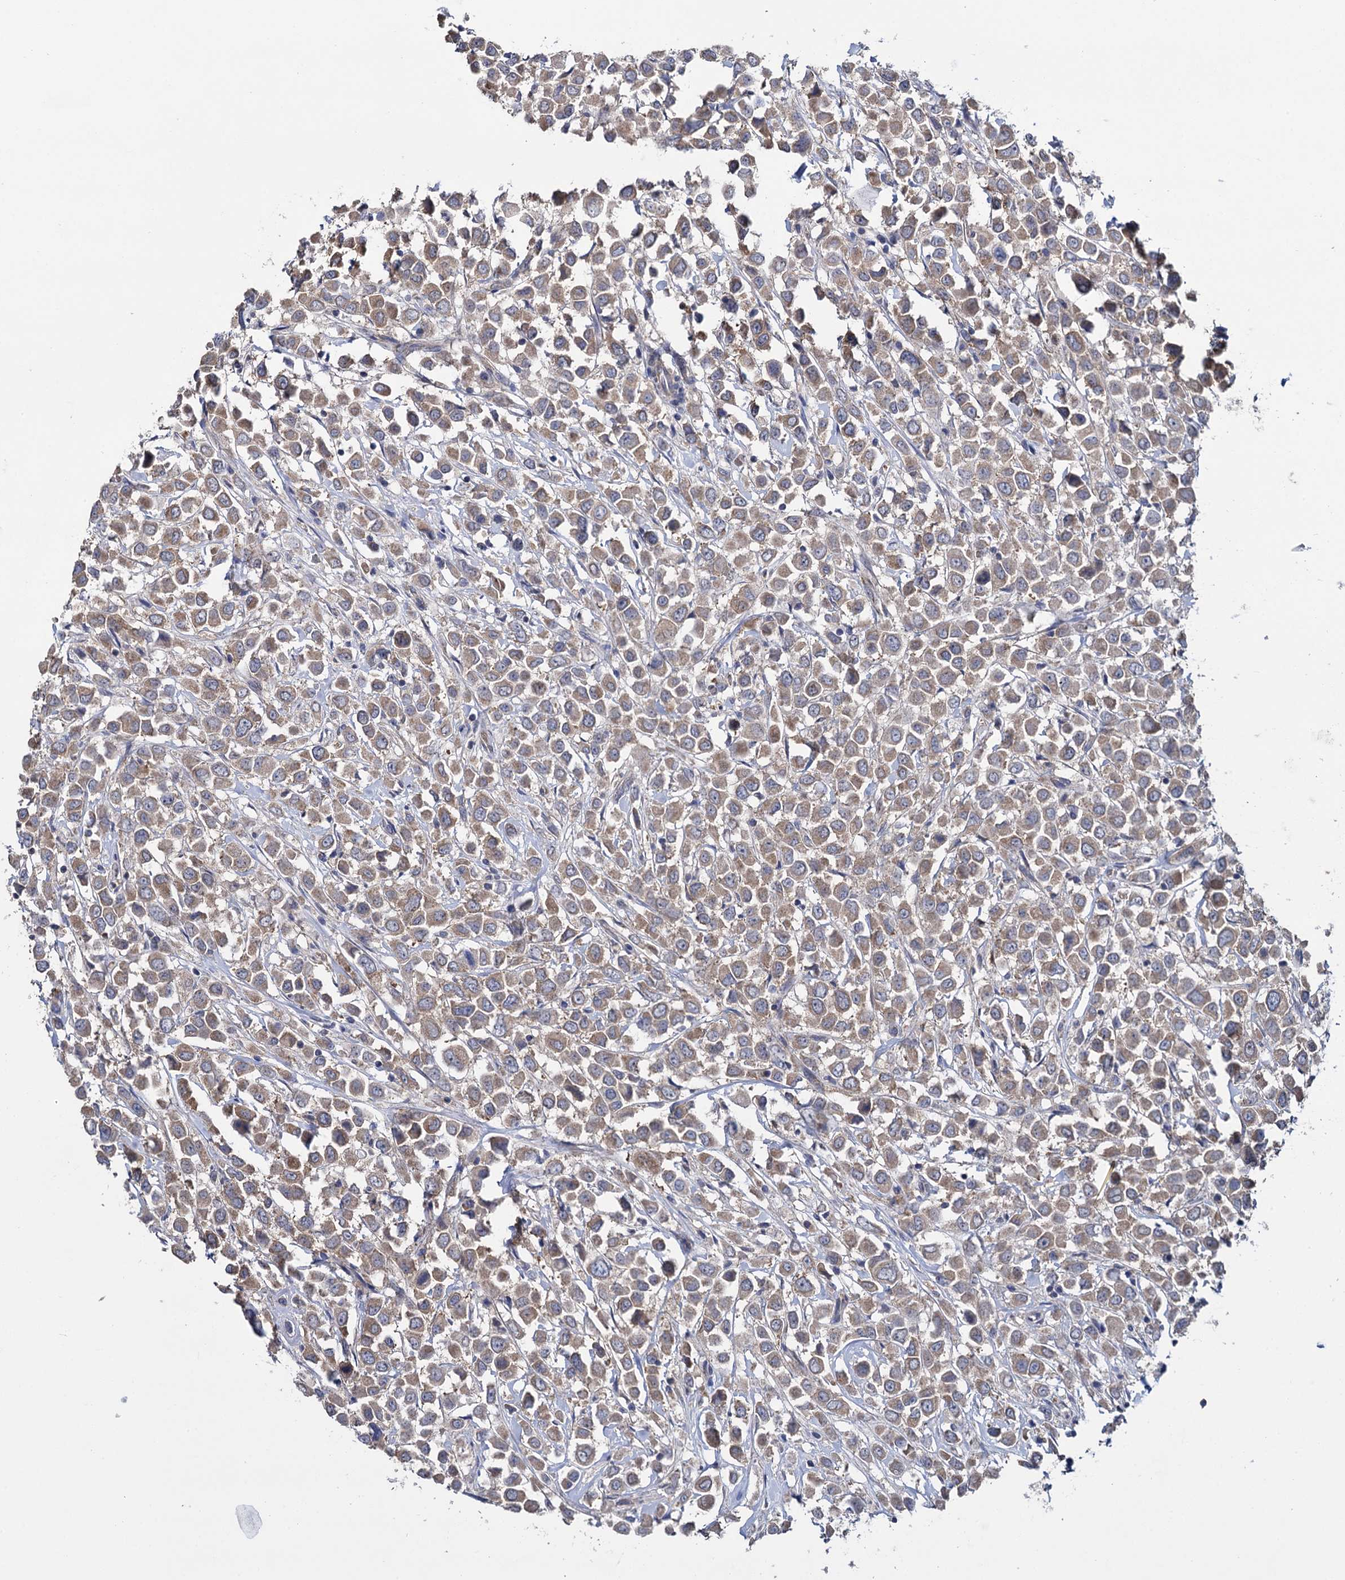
{"staining": {"intensity": "moderate", "quantity": ">75%", "location": "cytoplasmic/membranous"}, "tissue": "breast cancer", "cell_type": "Tumor cells", "image_type": "cancer", "snomed": [{"axis": "morphology", "description": "Duct carcinoma"}, {"axis": "topography", "description": "Breast"}], "caption": "Human breast cancer stained for a protein (brown) displays moderate cytoplasmic/membranous positive staining in approximately >75% of tumor cells.", "gene": "GSTM2", "patient": {"sex": "female", "age": 61}}